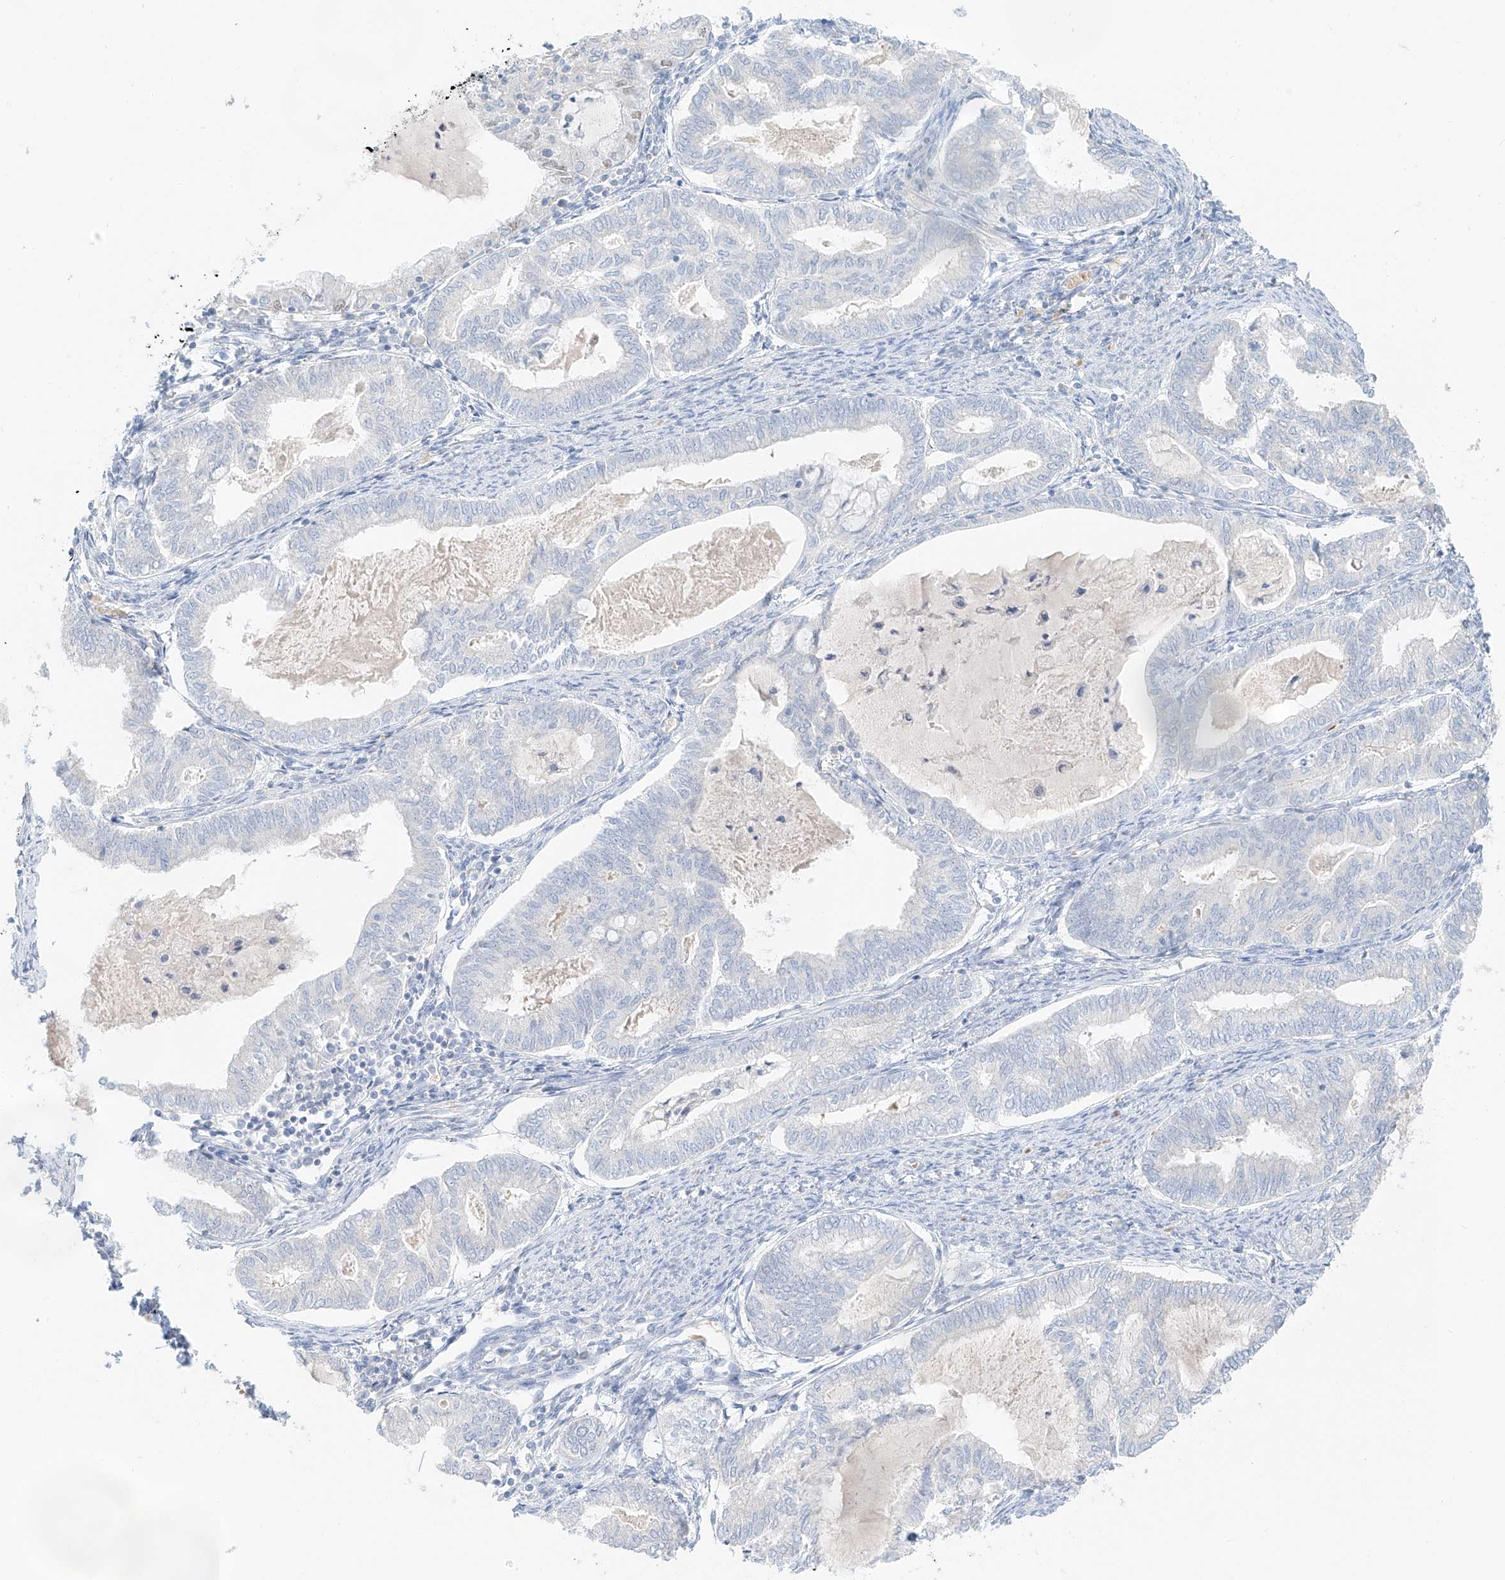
{"staining": {"intensity": "negative", "quantity": "none", "location": "none"}, "tissue": "endometrial cancer", "cell_type": "Tumor cells", "image_type": "cancer", "snomed": [{"axis": "morphology", "description": "Adenocarcinoma, NOS"}, {"axis": "topography", "description": "Endometrium"}], "caption": "A high-resolution micrograph shows immunohistochemistry staining of adenocarcinoma (endometrial), which displays no significant staining in tumor cells.", "gene": "PGC", "patient": {"sex": "female", "age": 79}}